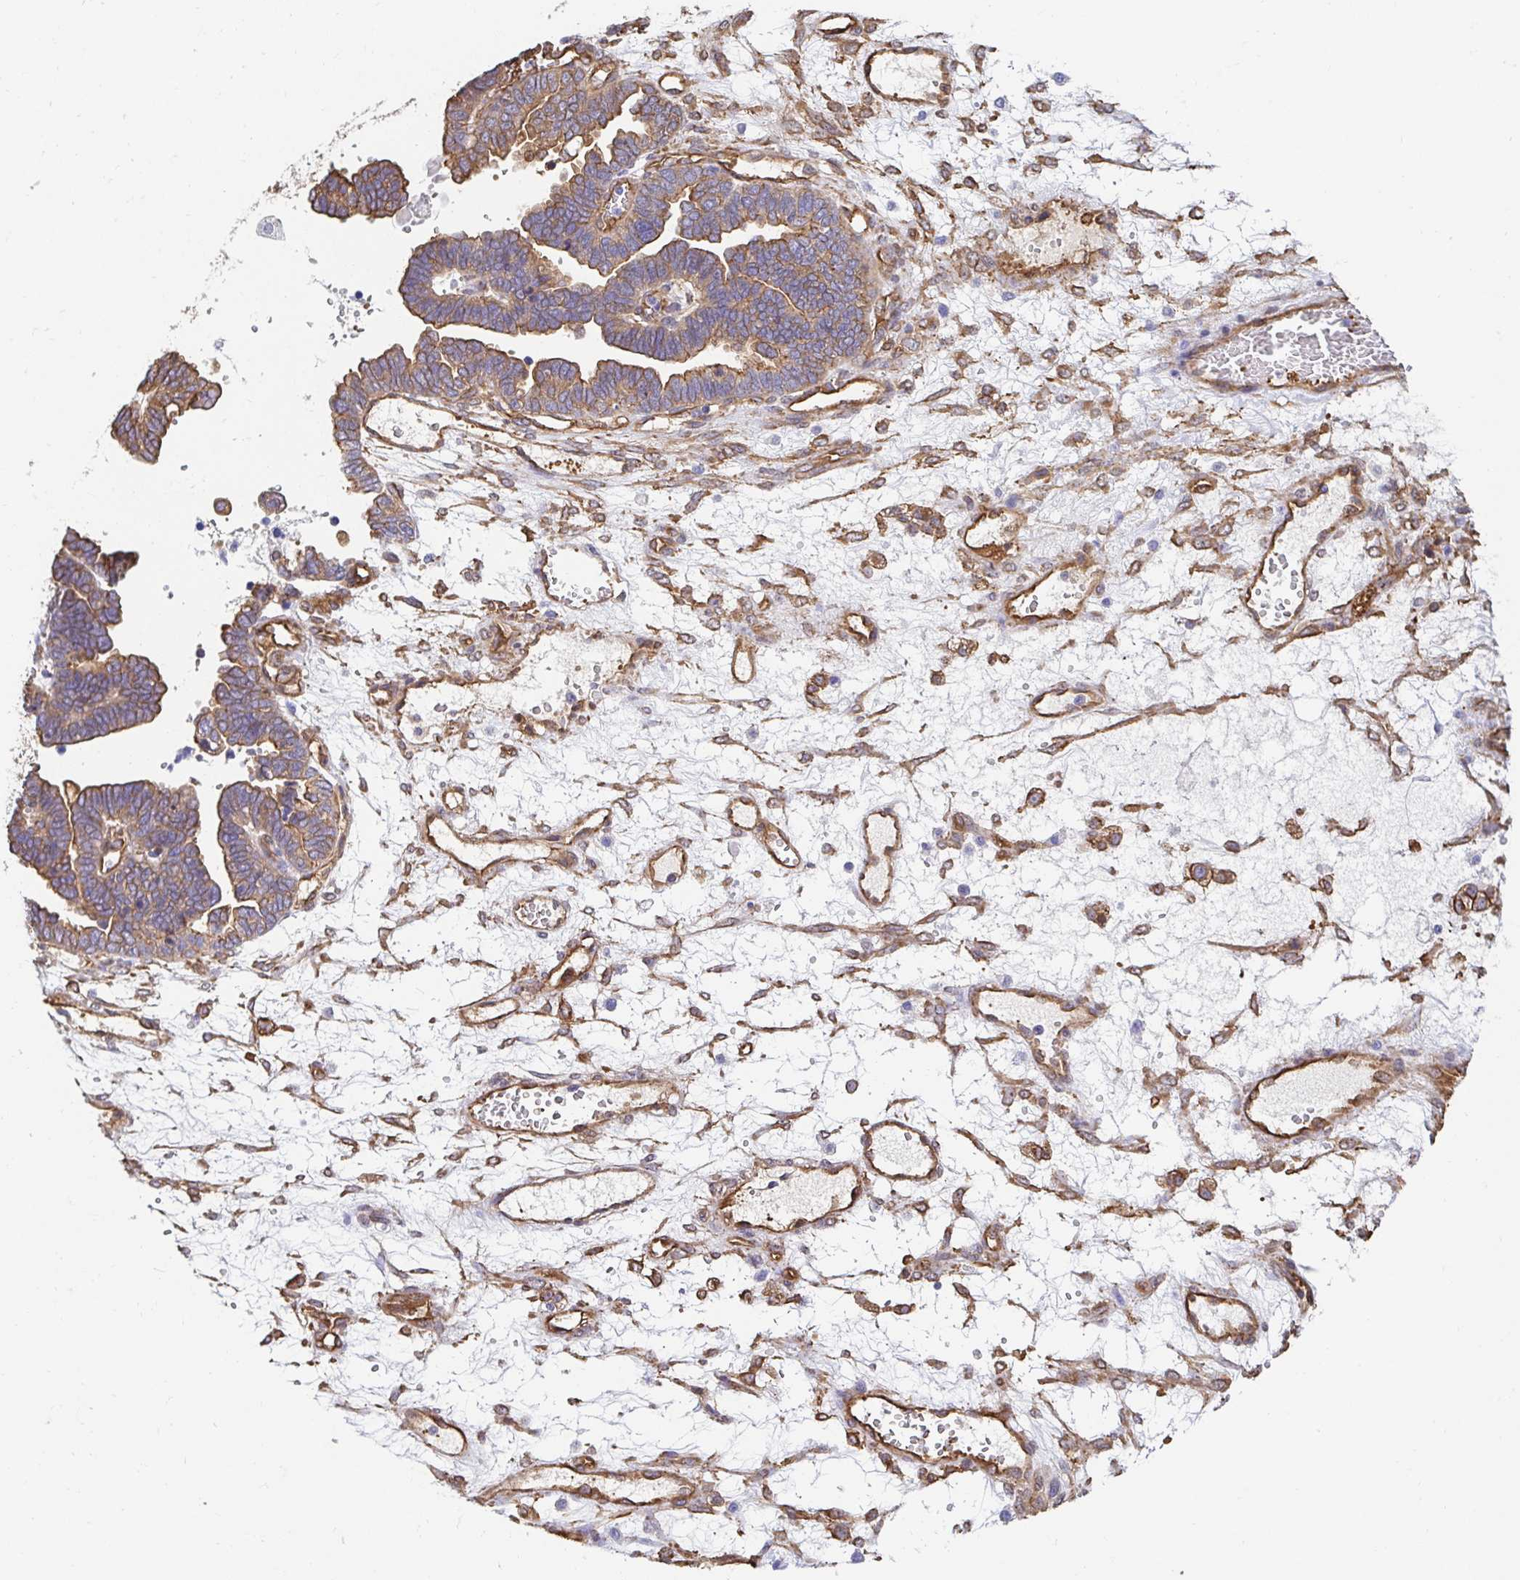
{"staining": {"intensity": "moderate", "quantity": "25%-75%", "location": "cytoplasmic/membranous"}, "tissue": "ovarian cancer", "cell_type": "Tumor cells", "image_type": "cancer", "snomed": [{"axis": "morphology", "description": "Cystadenocarcinoma, serous, NOS"}, {"axis": "topography", "description": "Ovary"}], "caption": "This image demonstrates ovarian serous cystadenocarcinoma stained with immunohistochemistry to label a protein in brown. The cytoplasmic/membranous of tumor cells show moderate positivity for the protein. Nuclei are counter-stained blue.", "gene": "CTTN", "patient": {"sex": "female", "age": 51}}